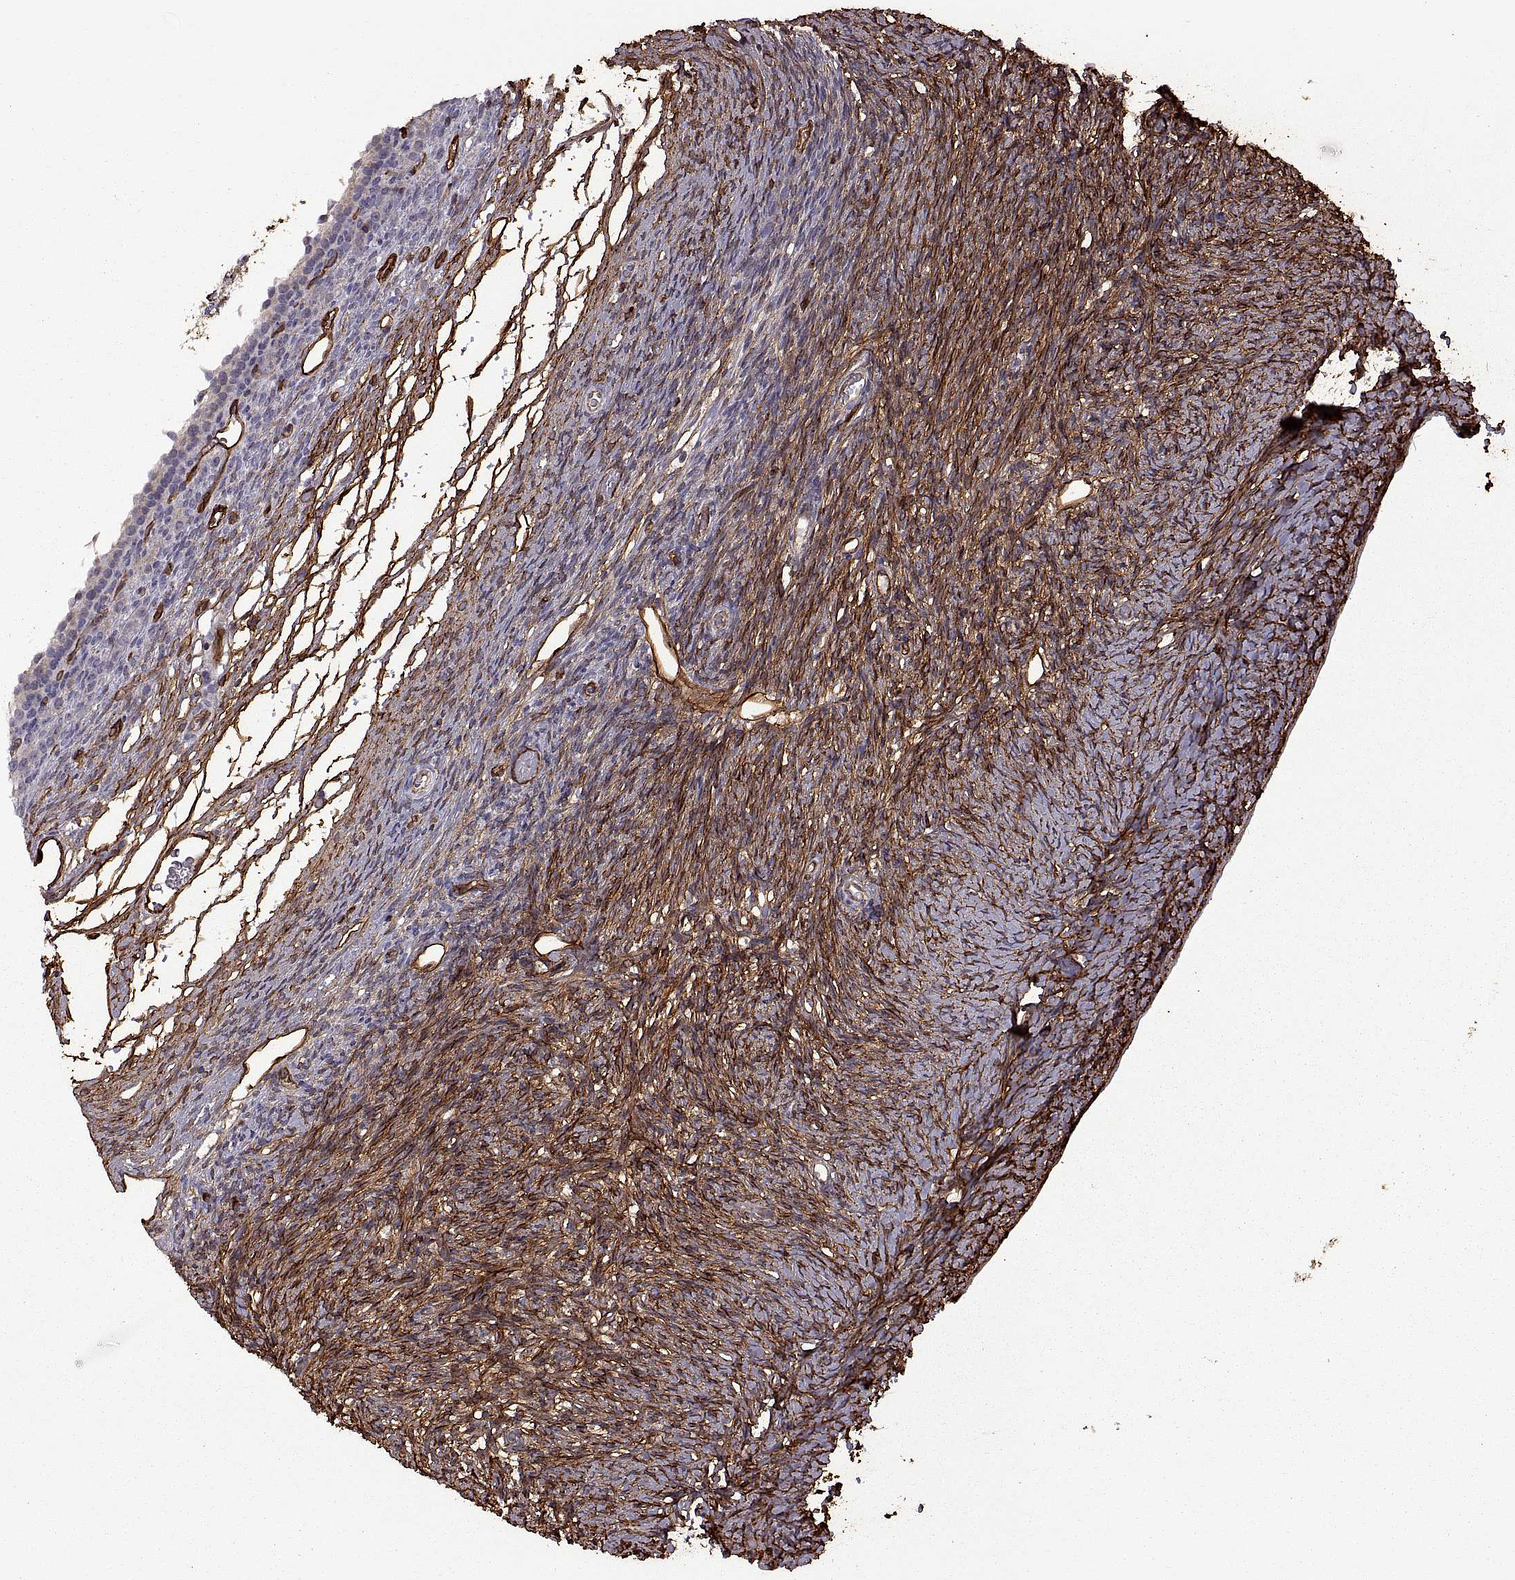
{"staining": {"intensity": "weak", "quantity": "25%-75%", "location": "cytoplasmic/membranous"}, "tissue": "ovary", "cell_type": "Follicle cells", "image_type": "normal", "snomed": [{"axis": "morphology", "description": "Normal tissue, NOS"}, {"axis": "topography", "description": "Ovary"}], "caption": "Brown immunohistochemical staining in benign human ovary reveals weak cytoplasmic/membranous positivity in approximately 25%-75% of follicle cells. The protein of interest is shown in brown color, while the nuclei are stained blue.", "gene": "S100A10", "patient": {"sex": "female", "age": 39}}